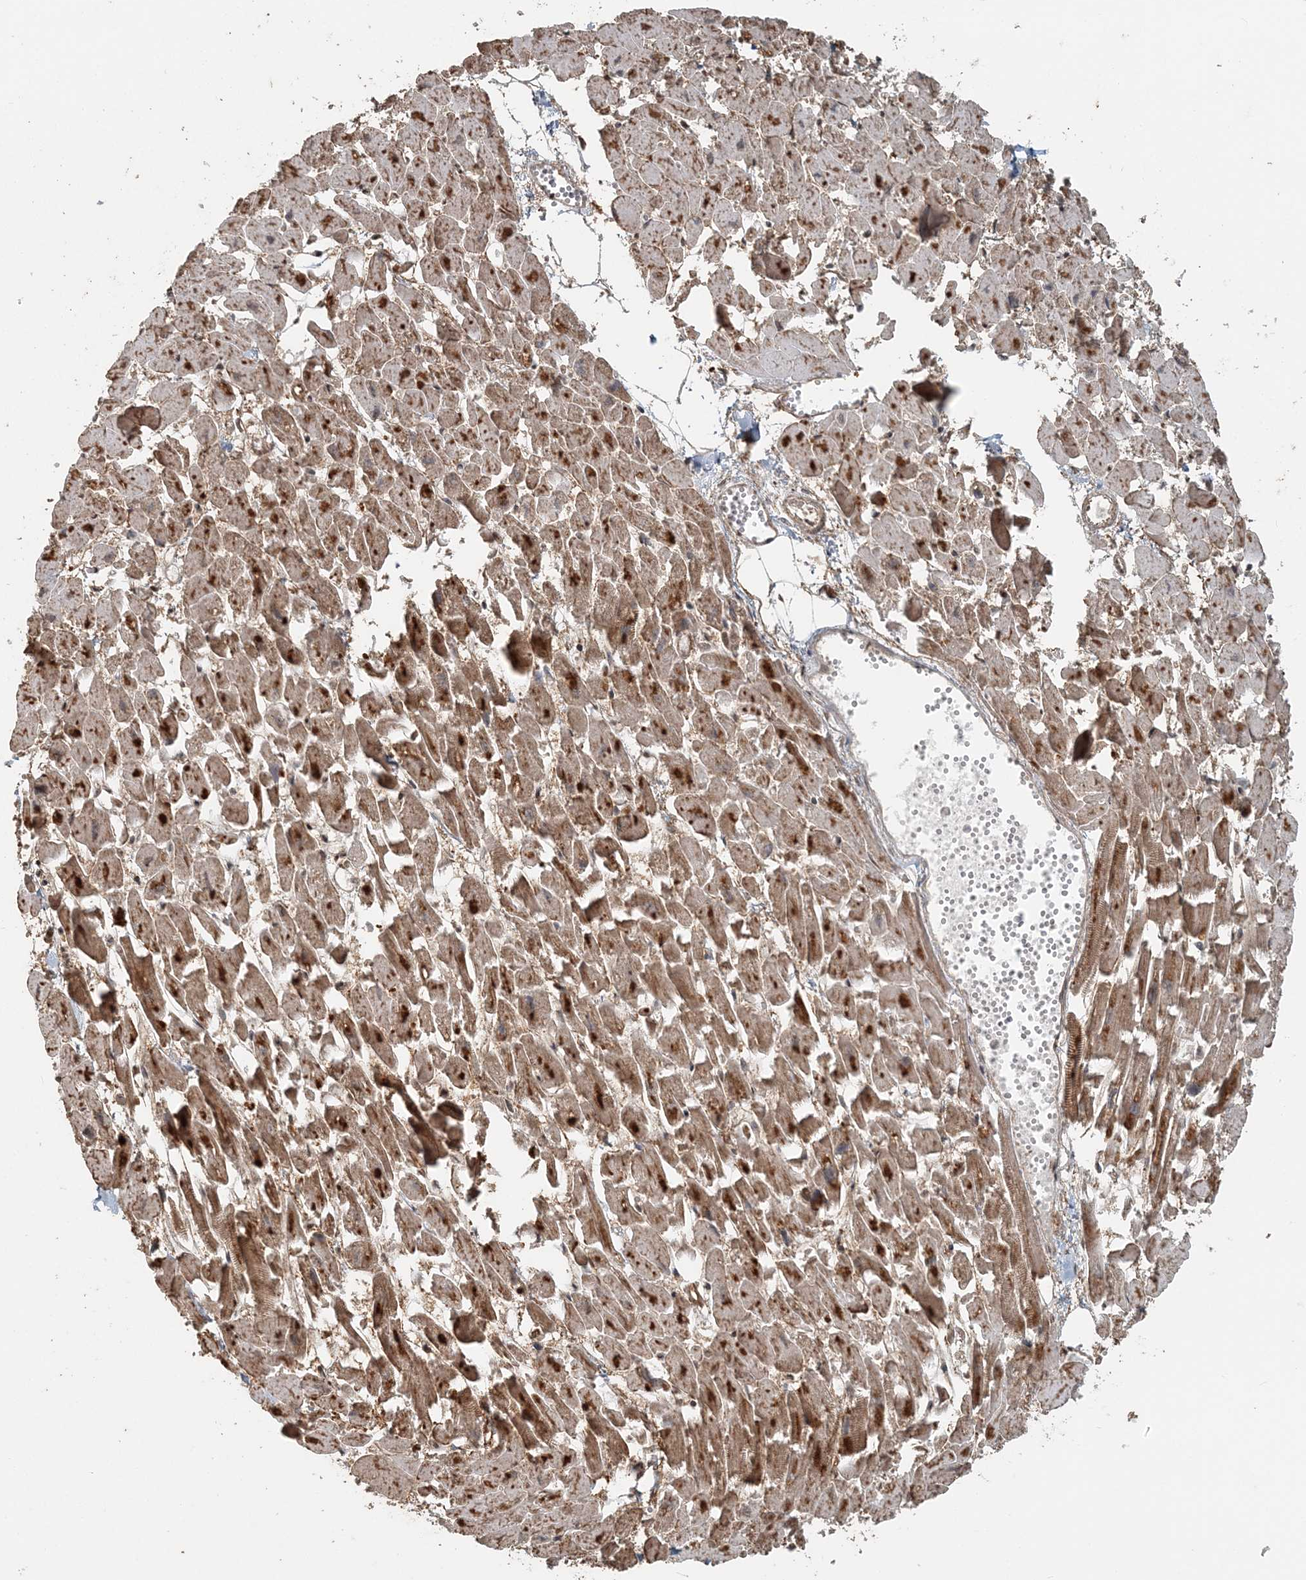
{"staining": {"intensity": "moderate", "quantity": ">75%", "location": "cytoplasmic/membranous"}, "tissue": "heart muscle", "cell_type": "Cardiomyocytes", "image_type": "normal", "snomed": [{"axis": "morphology", "description": "Normal tissue, NOS"}, {"axis": "topography", "description": "Heart"}], "caption": "Immunohistochemistry (IHC) of benign heart muscle demonstrates medium levels of moderate cytoplasmic/membranous expression in approximately >75% of cardiomyocytes.", "gene": "ARHGAP35", "patient": {"sex": "female", "age": 64}}